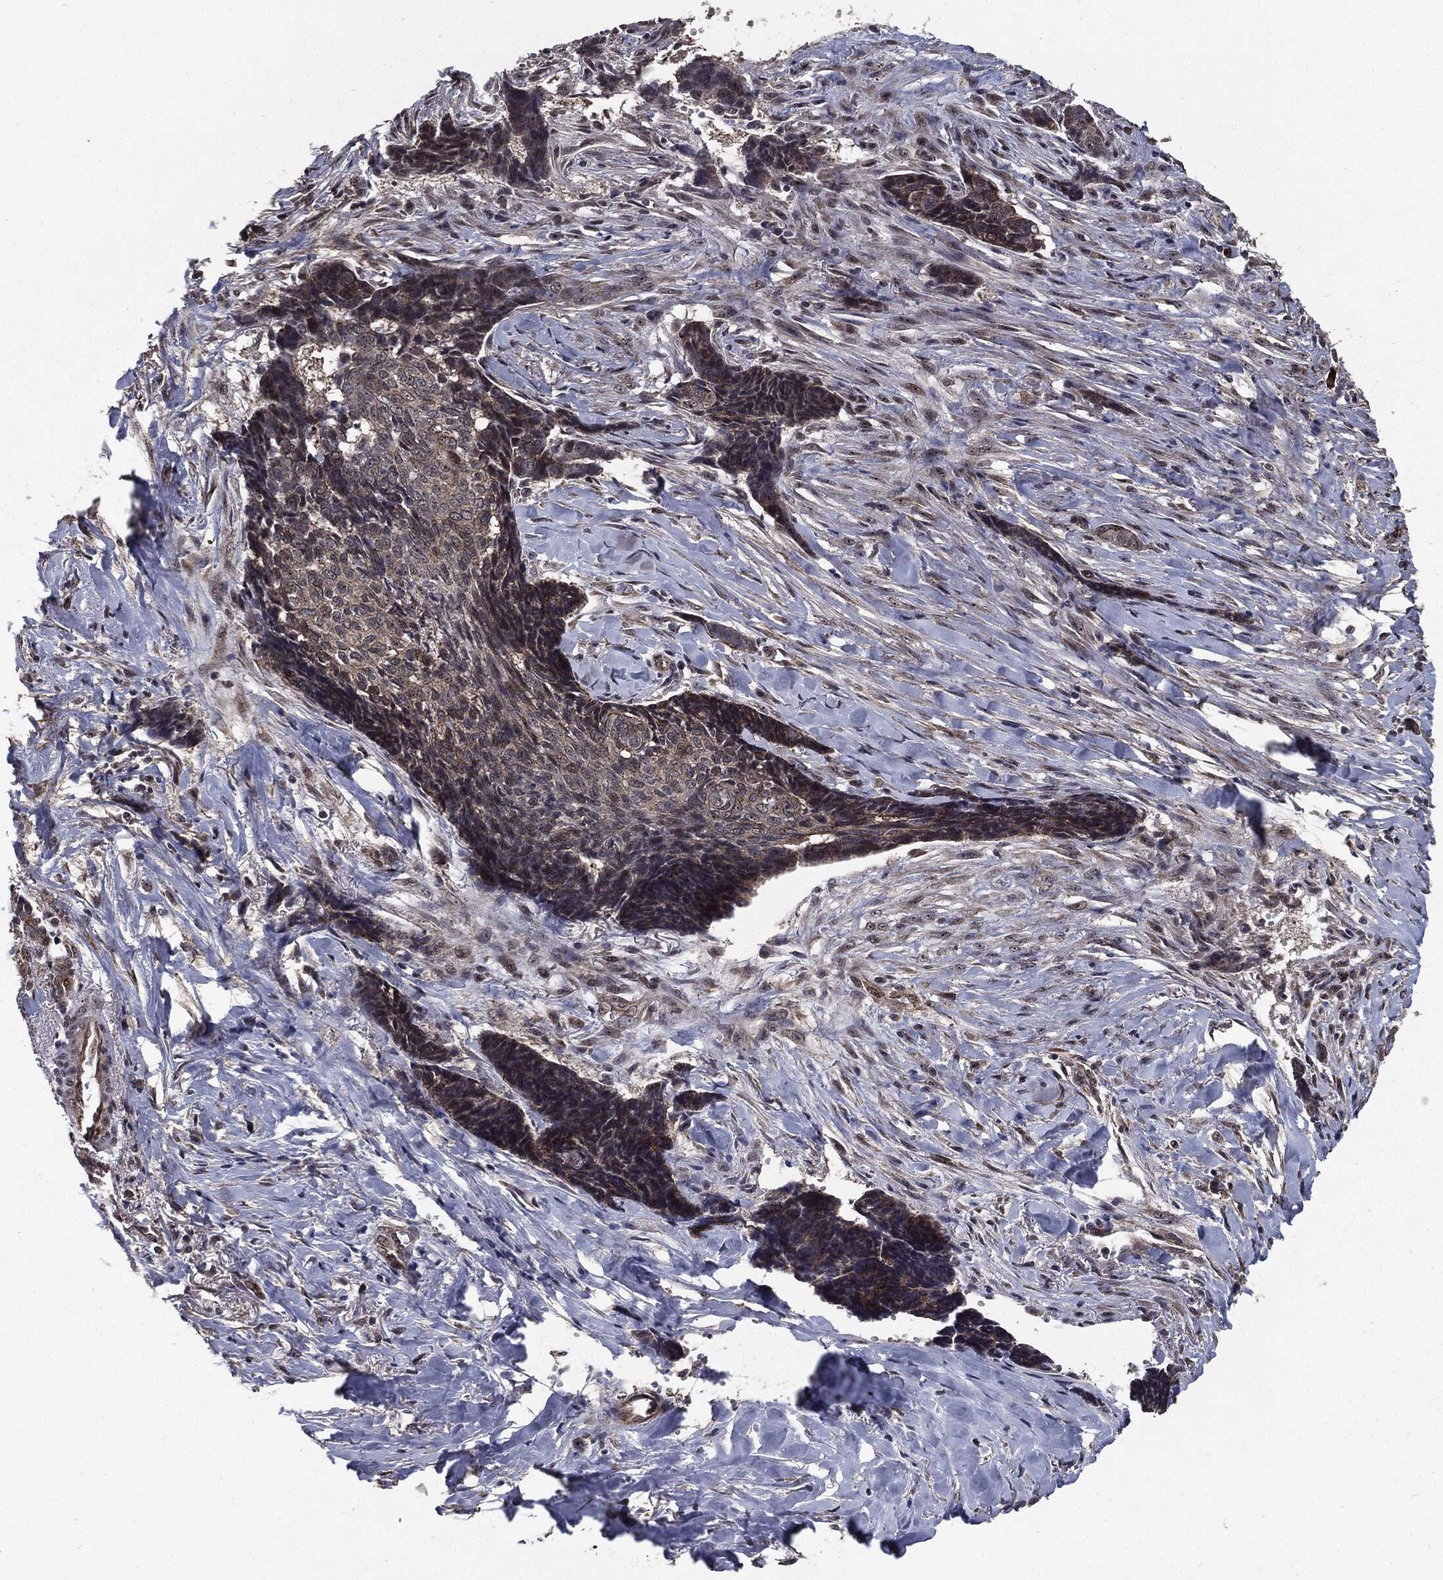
{"staining": {"intensity": "weak", "quantity": "<25%", "location": "cytoplasmic/membranous"}, "tissue": "skin cancer", "cell_type": "Tumor cells", "image_type": "cancer", "snomed": [{"axis": "morphology", "description": "Basal cell carcinoma"}, {"axis": "topography", "description": "Skin"}], "caption": "Immunohistochemistry photomicrograph of human skin basal cell carcinoma stained for a protein (brown), which reveals no positivity in tumor cells. (DAB IHC, high magnification).", "gene": "PTPA", "patient": {"sex": "male", "age": 86}}